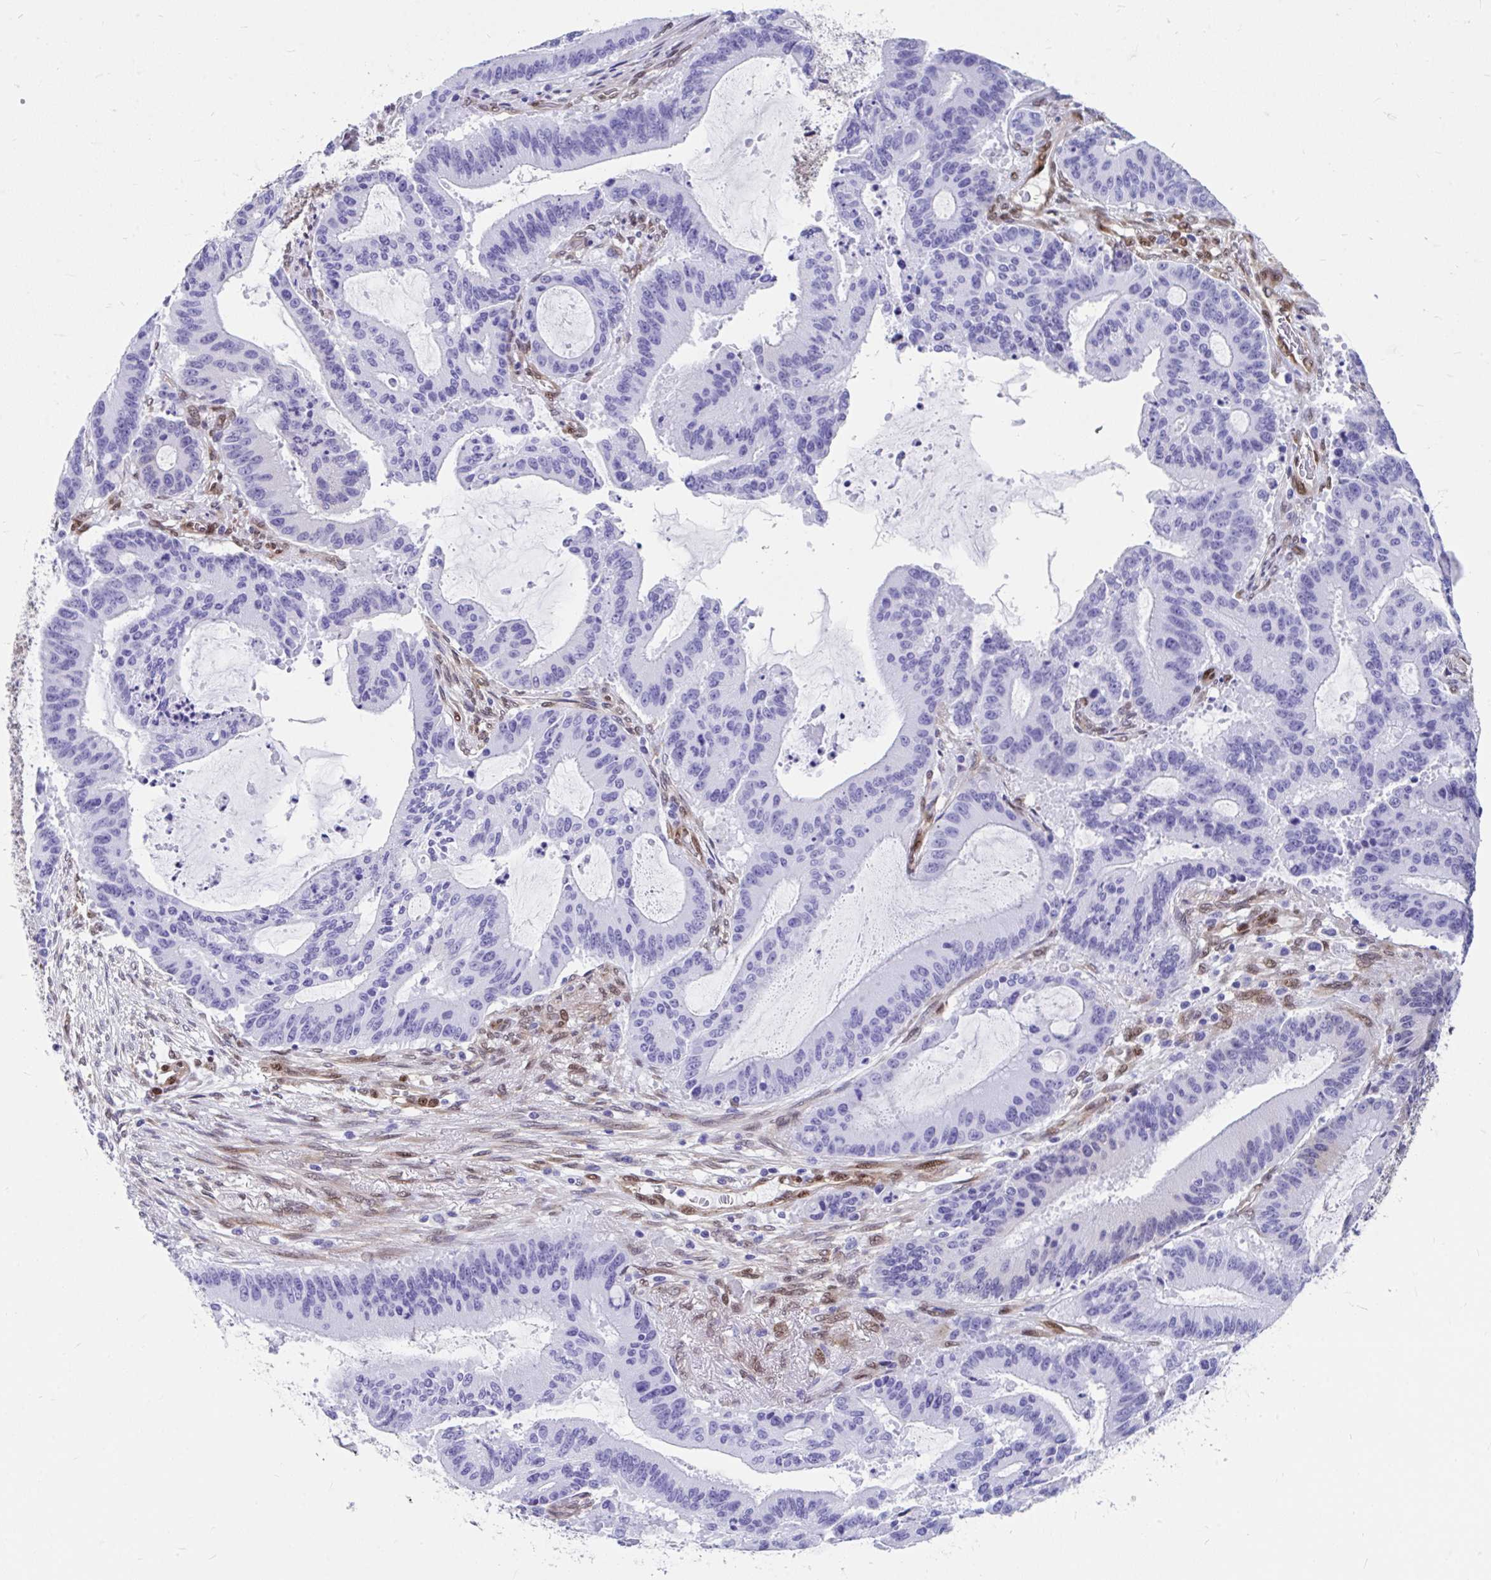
{"staining": {"intensity": "negative", "quantity": "none", "location": "none"}, "tissue": "liver cancer", "cell_type": "Tumor cells", "image_type": "cancer", "snomed": [{"axis": "morphology", "description": "Normal tissue, NOS"}, {"axis": "morphology", "description": "Cholangiocarcinoma"}, {"axis": "topography", "description": "Liver"}, {"axis": "topography", "description": "Peripheral nerve tissue"}], "caption": "An IHC micrograph of cholangiocarcinoma (liver) is shown. There is no staining in tumor cells of cholangiocarcinoma (liver).", "gene": "RBPMS", "patient": {"sex": "female", "age": 73}}